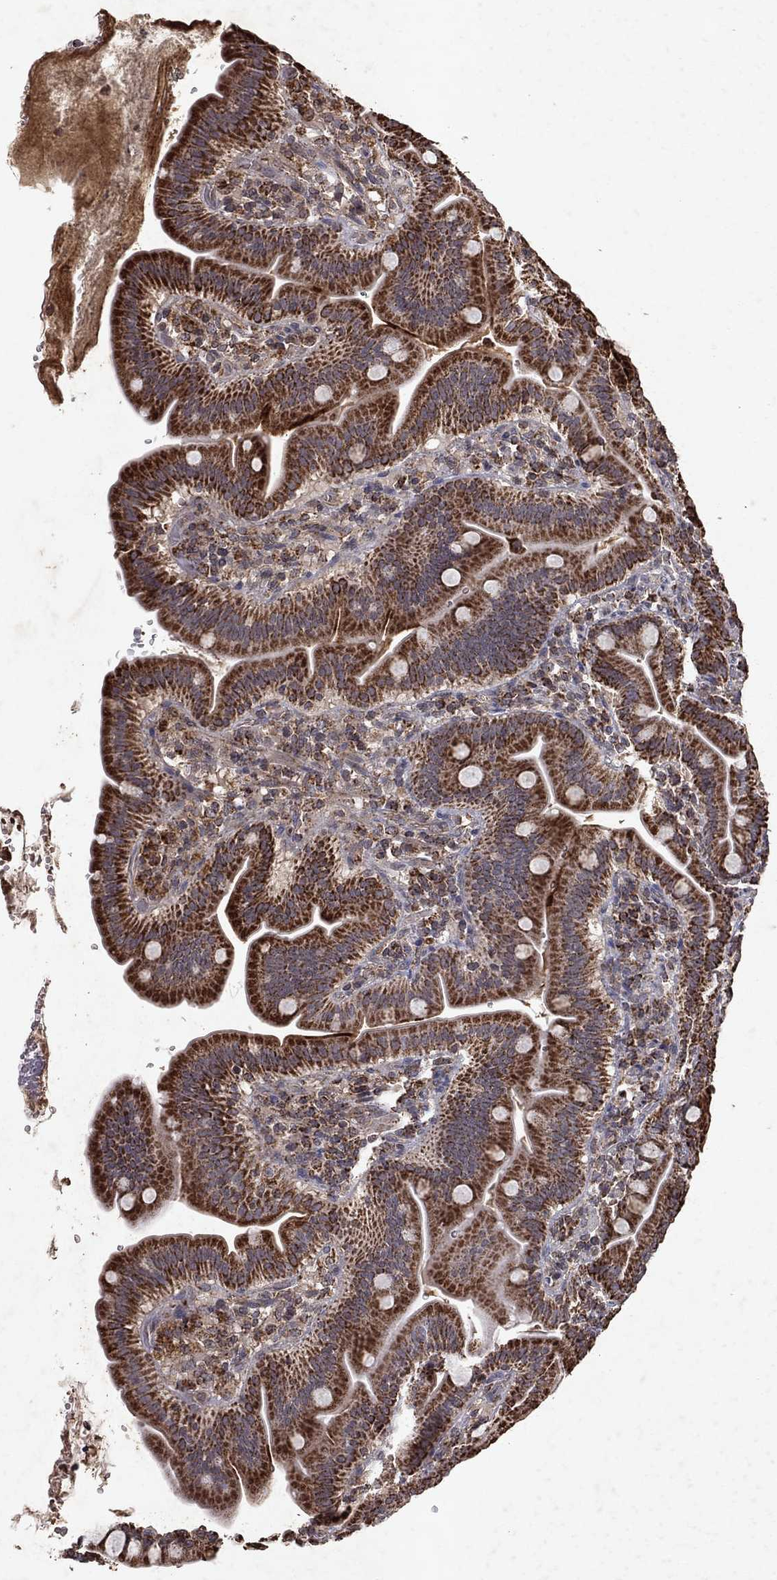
{"staining": {"intensity": "strong", "quantity": ">75%", "location": "cytoplasmic/membranous"}, "tissue": "small intestine", "cell_type": "Glandular cells", "image_type": "normal", "snomed": [{"axis": "morphology", "description": "Normal tissue, NOS"}, {"axis": "topography", "description": "Small intestine"}], "caption": "About >75% of glandular cells in normal small intestine demonstrate strong cytoplasmic/membranous protein positivity as visualized by brown immunohistochemical staining.", "gene": "PYROXD2", "patient": {"sex": "male", "age": 26}}